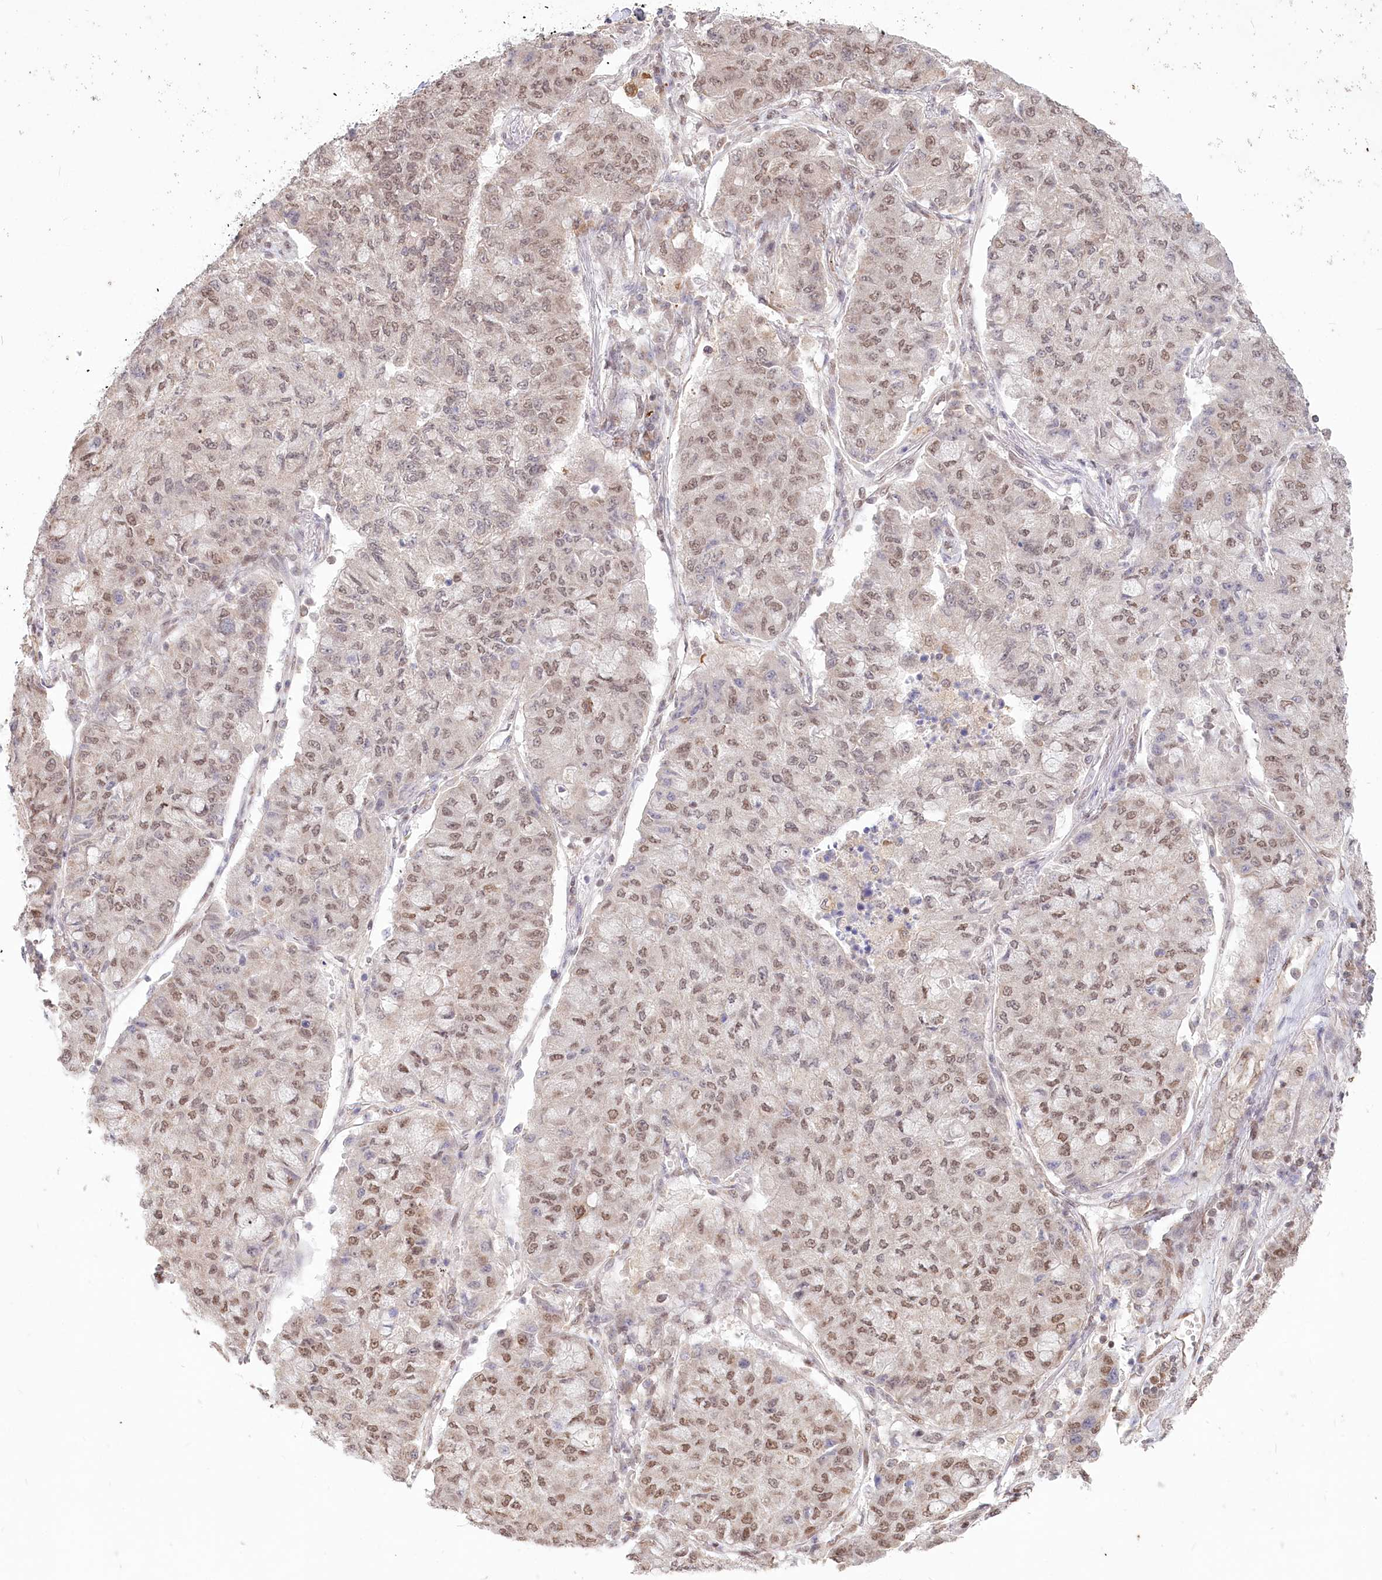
{"staining": {"intensity": "moderate", "quantity": ">75%", "location": "nuclear"}, "tissue": "lung cancer", "cell_type": "Tumor cells", "image_type": "cancer", "snomed": [{"axis": "morphology", "description": "Squamous cell carcinoma, NOS"}, {"axis": "topography", "description": "Lung"}], "caption": "Immunohistochemistry (IHC) histopathology image of neoplastic tissue: human squamous cell carcinoma (lung) stained using IHC displays medium levels of moderate protein expression localized specifically in the nuclear of tumor cells, appearing as a nuclear brown color.", "gene": "PYURF", "patient": {"sex": "male", "age": 74}}